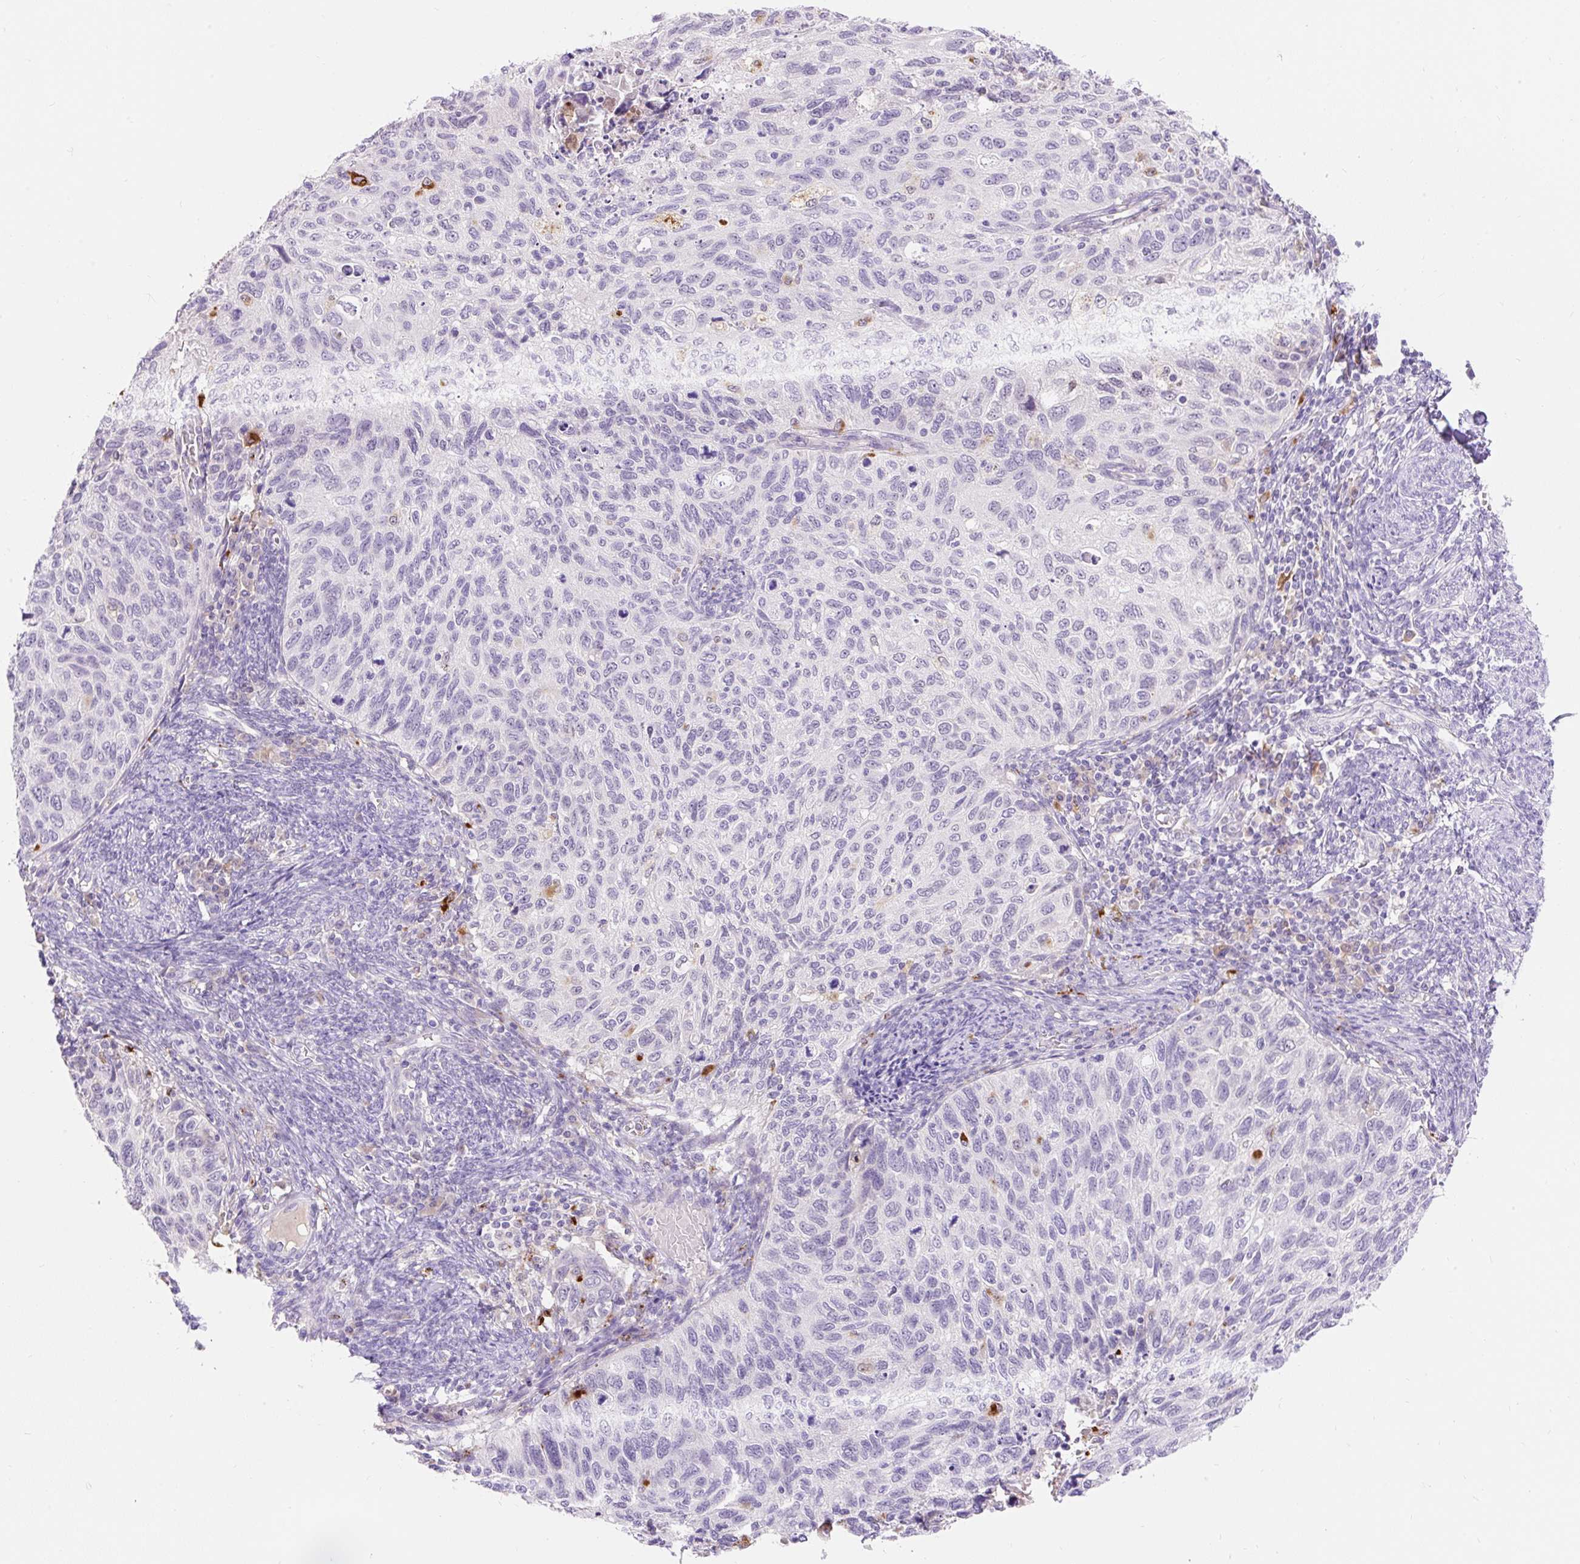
{"staining": {"intensity": "negative", "quantity": "none", "location": "none"}, "tissue": "cervical cancer", "cell_type": "Tumor cells", "image_type": "cancer", "snomed": [{"axis": "morphology", "description": "Squamous cell carcinoma, NOS"}, {"axis": "topography", "description": "Cervix"}], "caption": "Tumor cells show no significant protein expression in cervical cancer (squamous cell carcinoma).", "gene": "TMEM150C", "patient": {"sex": "female", "age": 70}}